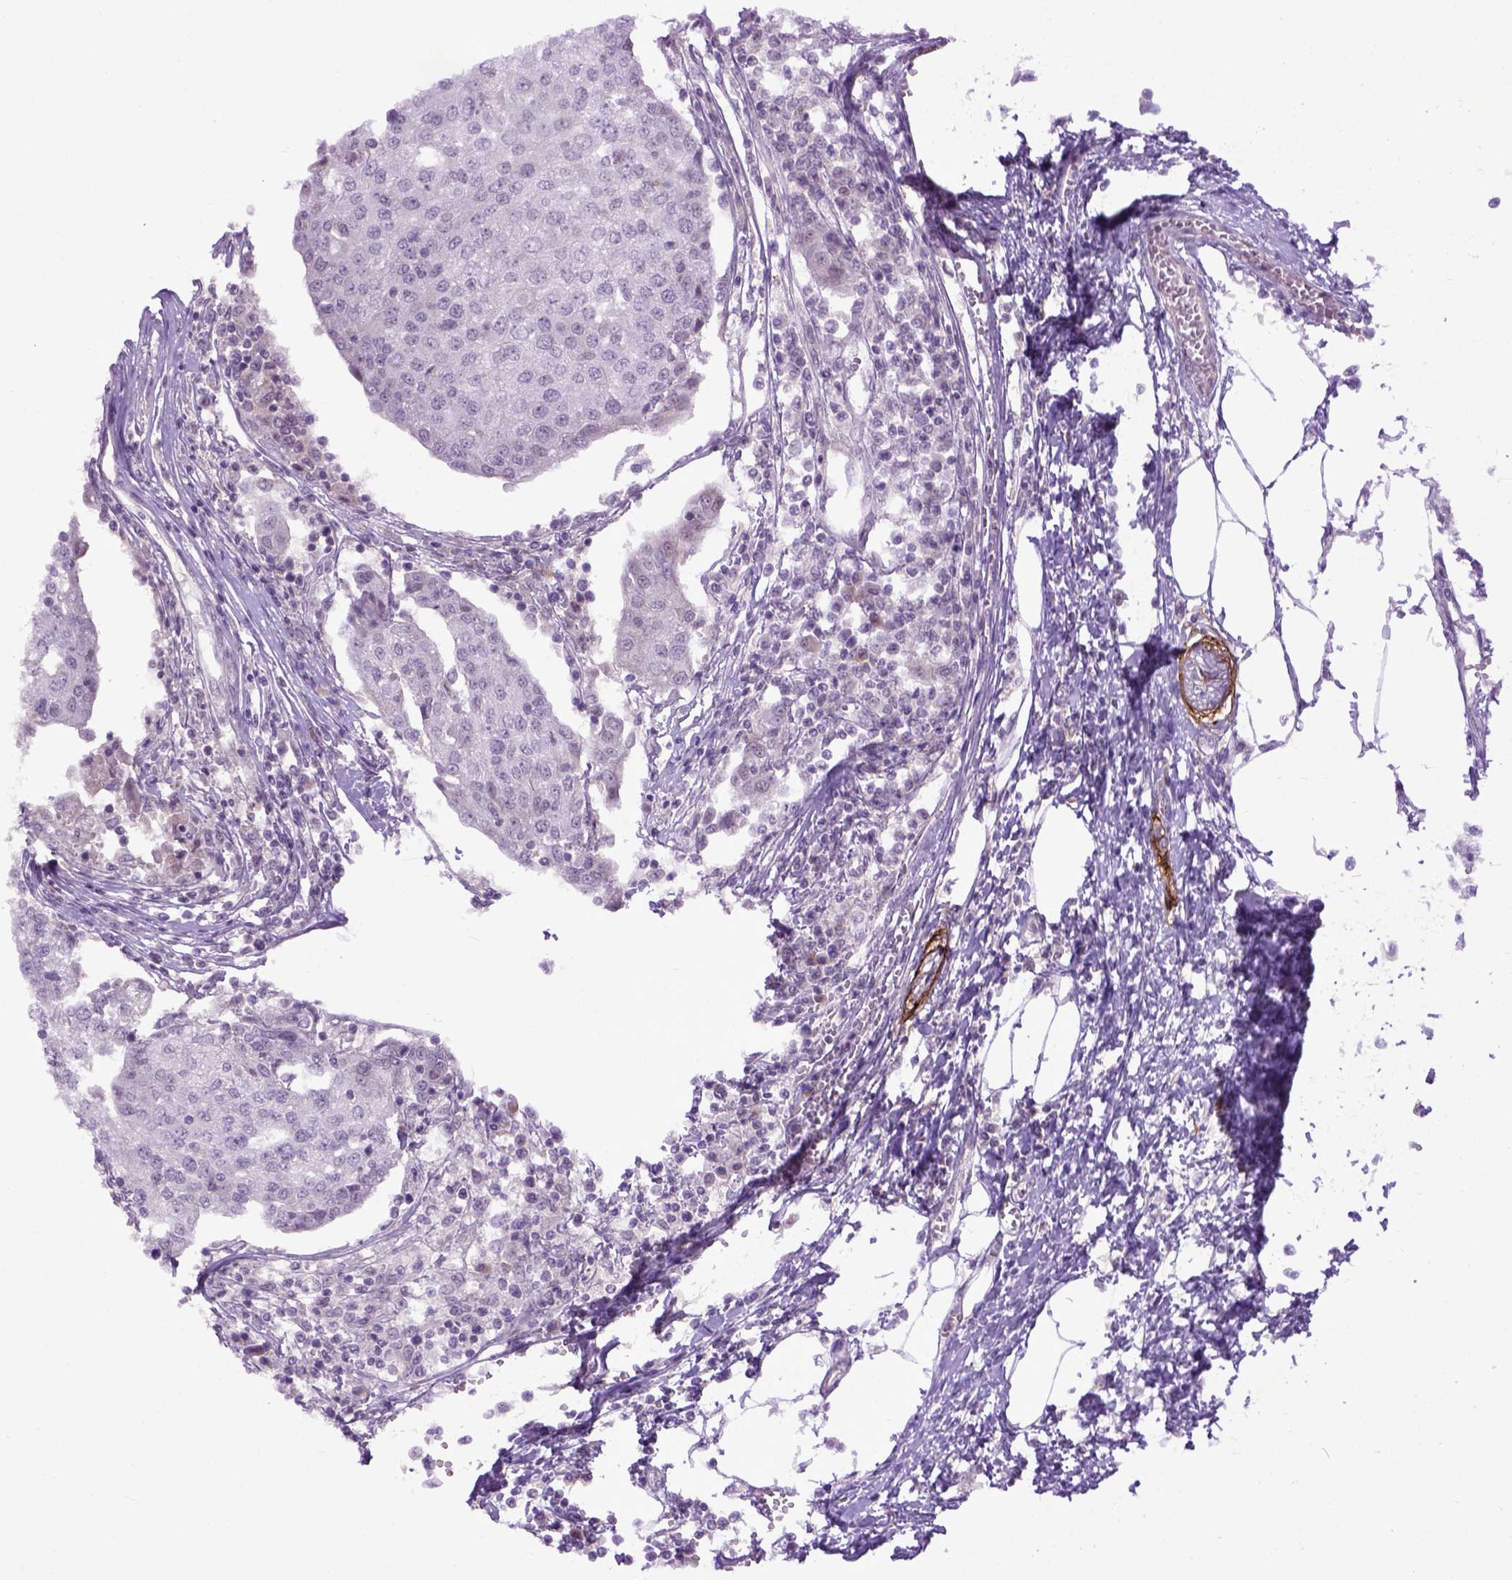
{"staining": {"intensity": "negative", "quantity": "none", "location": "none"}, "tissue": "urothelial cancer", "cell_type": "Tumor cells", "image_type": "cancer", "snomed": [{"axis": "morphology", "description": "Urothelial carcinoma, High grade"}, {"axis": "topography", "description": "Urinary bladder"}], "caption": "The image shows no significant expression in tumor cells of urothelial carcinoma (high-grade).", "gene": "EMILIN3", "patient": {"sex": "female", "age": 85}}